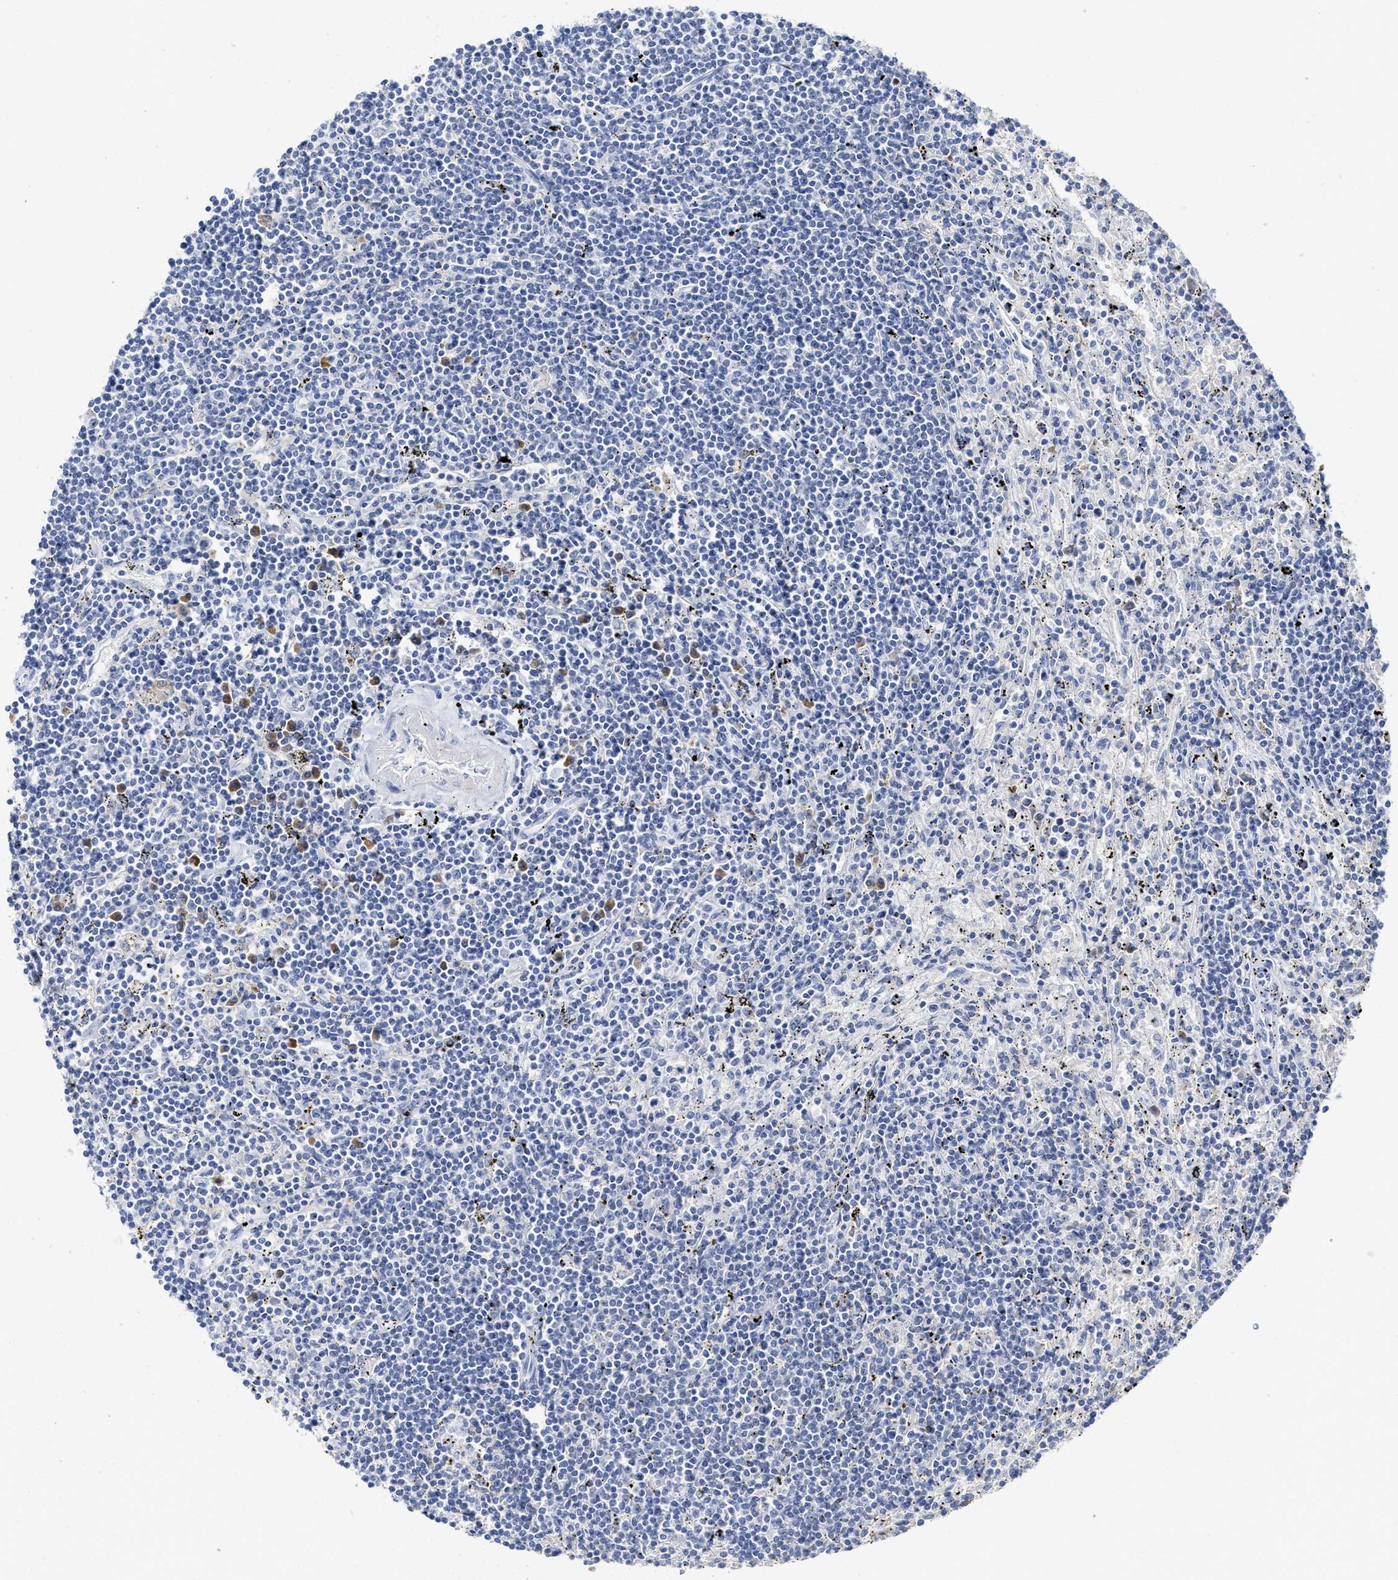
{"staining": {"intensity": "negative", "quantity": "none", "location": "none"}, "tissue": "lymphoma", "cell_type": "Tumor cells", "image_type": "cancer", "snomed": [{"axis": "morphology", "description": "Malignant lymphoma, non-Hodgkin's type, Low grade"}, {"axis": "topography", "description": "Spleen"}], "caption": "IHC of human malignant lymphoma, non-Hodgkin's type (low-grade) demonstrates no staining in tumor cells. Brightfield microscopy of IHC stained with DAB (brown) and hematoxylin (blue), captured at high magnification.", "gene": "C2", "patient": {"sex": "male", "age": 76}}